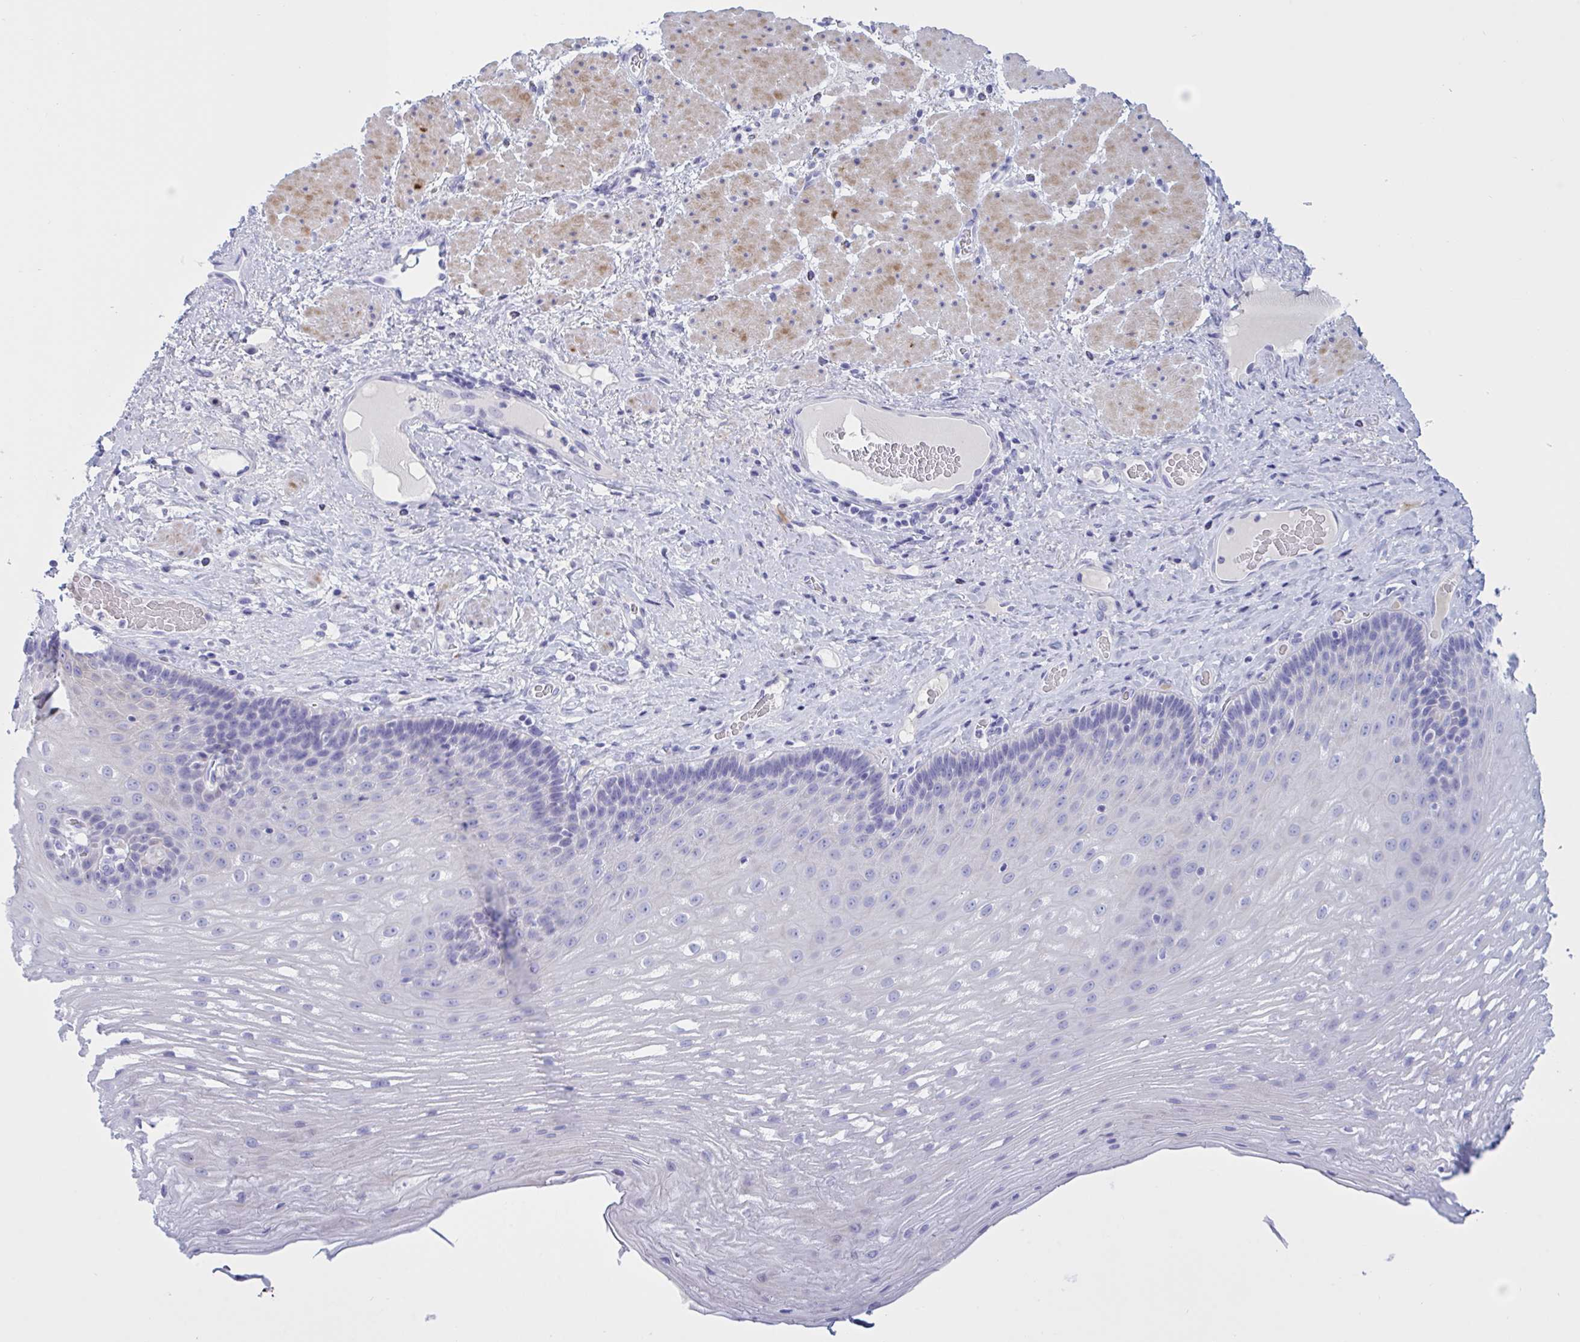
{"staining": {"intensity": "negative", "quantity": "none", "location": "none"}, "tissue": "esophagus", "cell_type": "Squamous epithelial cells", "image_type": "normal", "snomed": [{"axis": "morphology", "description": "Normal tissue, NOS"}, {"axis": "topography", "description": "Esophagus"}], "caption": "A high-resolution micrograph shows immunohistochemistry staining of normal esophagus, which exhibits no significant expression in squamous epithelial cells.", "gene": "OXLD1", "patient": {"sex": "male", "age": 62}}